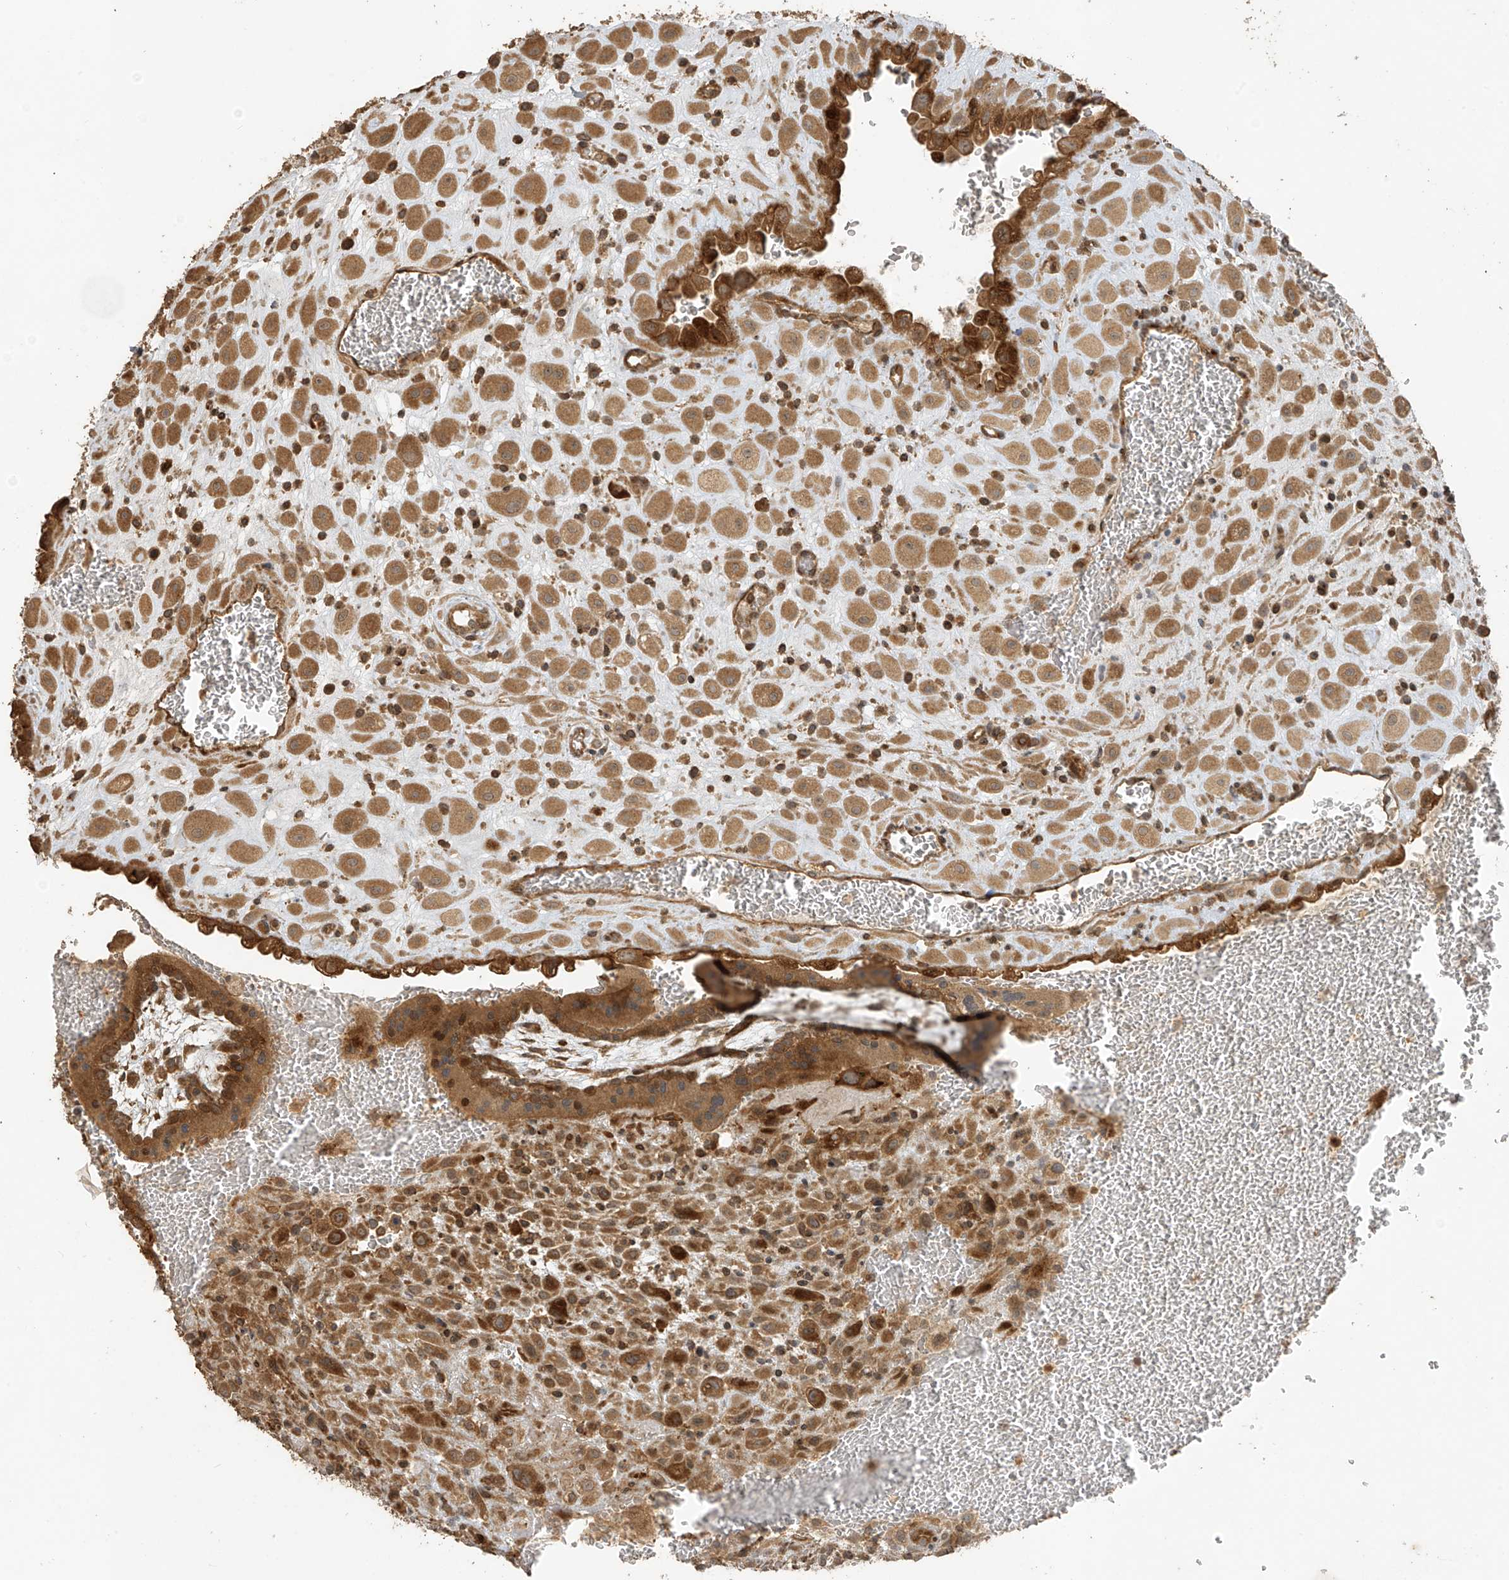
{"staining": {"intensity": "moderate", "quantity": ">75%", "location": "cytoplasmic/membranous"}, "tissue": "placenta", "cell_type": "Decidual cells", "image_type": "normal", "snomed": [{"axis": "morphology", "description": "Normal tissue, NOS"}, {"axis": "topography", "description": "Placenta"}], "caption": "This image displays IHC staining of normal human placenta, with medium moderate cytoplasmic/membranous expression in about >75% of decidual cells.", "gene": "ZNF653", "patient": {"sex": "female", "age": 35}}